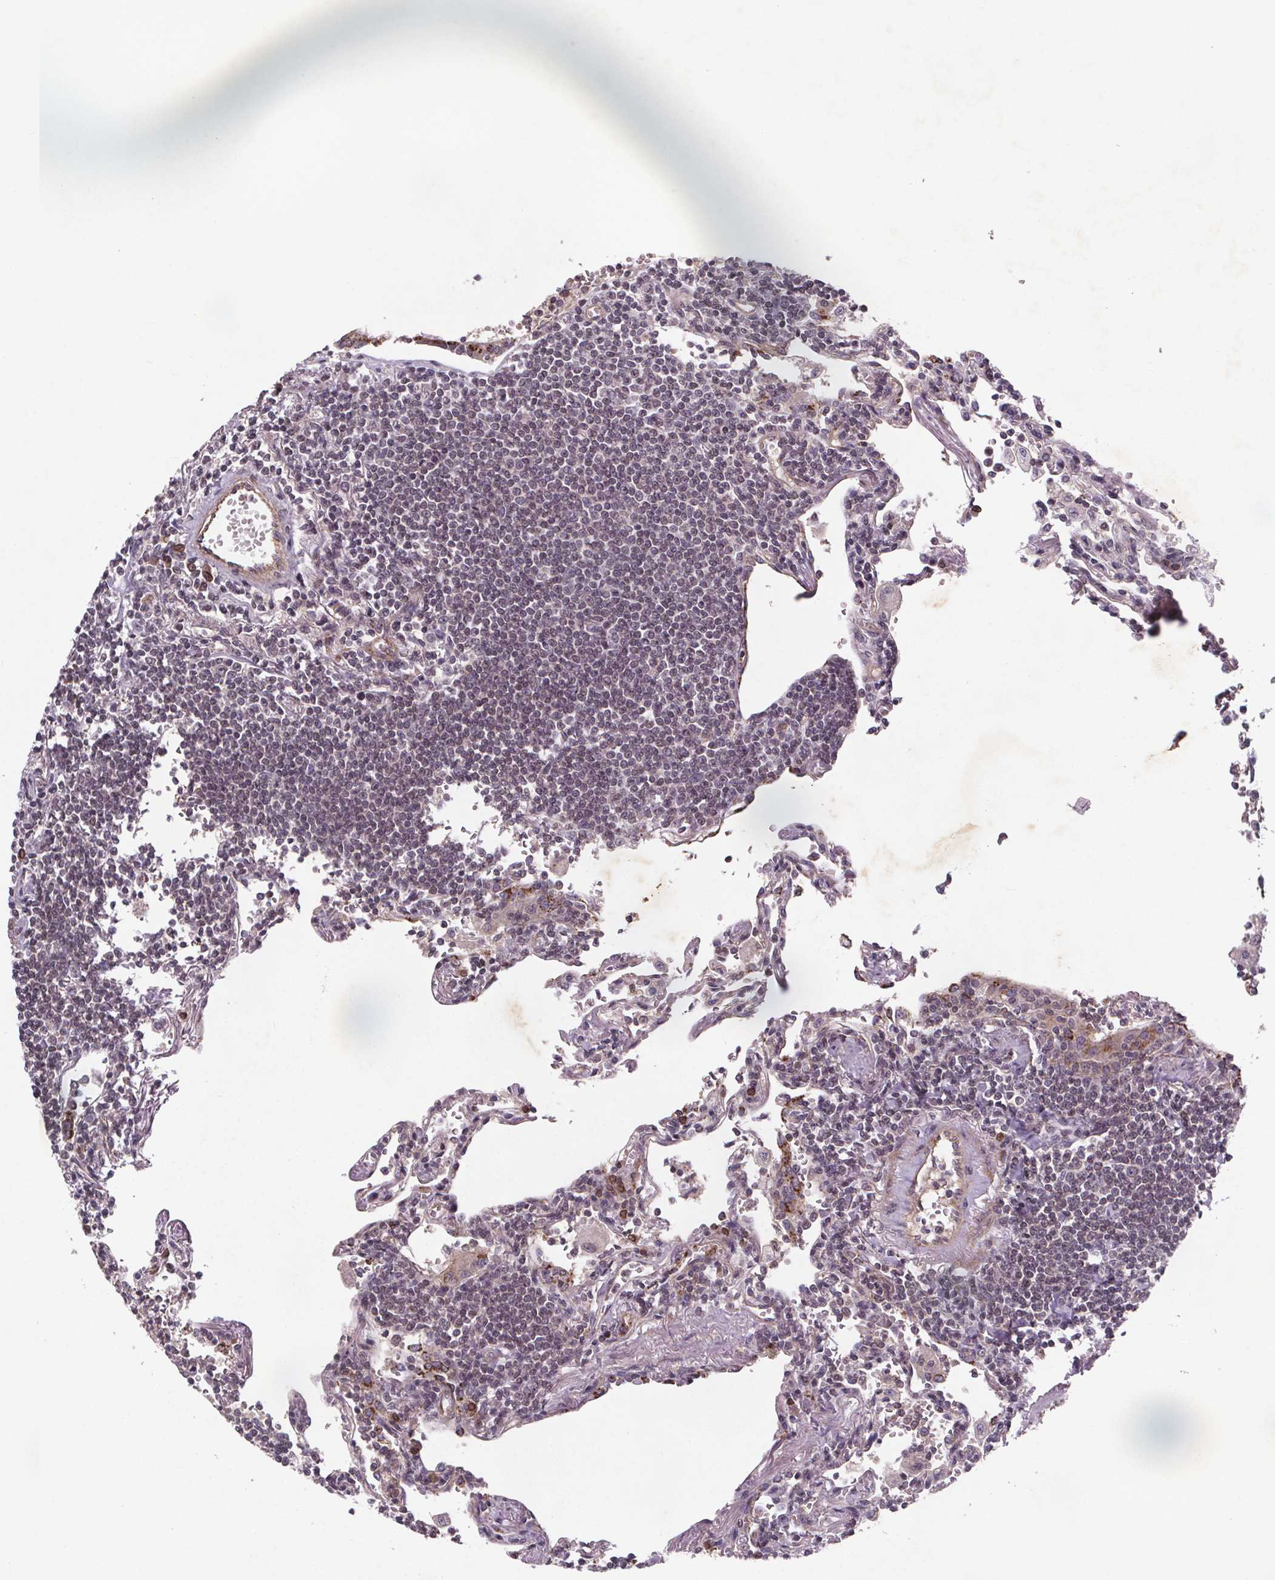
{"staining": {"intensity": "negative", "quantity": "none", "location": "none"}, "tissue": "lymphoma", "cell_type": "Tumor cells", "image_type": "cancer", "snomed": [{"axis": "morphology", "description": "Malignant lymphoma, non-Hodgkin's type, Low grade"}, {"axis": "topography", "description": "Lung"}], "caption": "This is an IHC micrograph of human low-grade malignant lymphoma, non-Hodgkin's type. There is no expression in tumor cells.", "gene": "STRN3", "patient": {"sex": "female", "age": 71}}